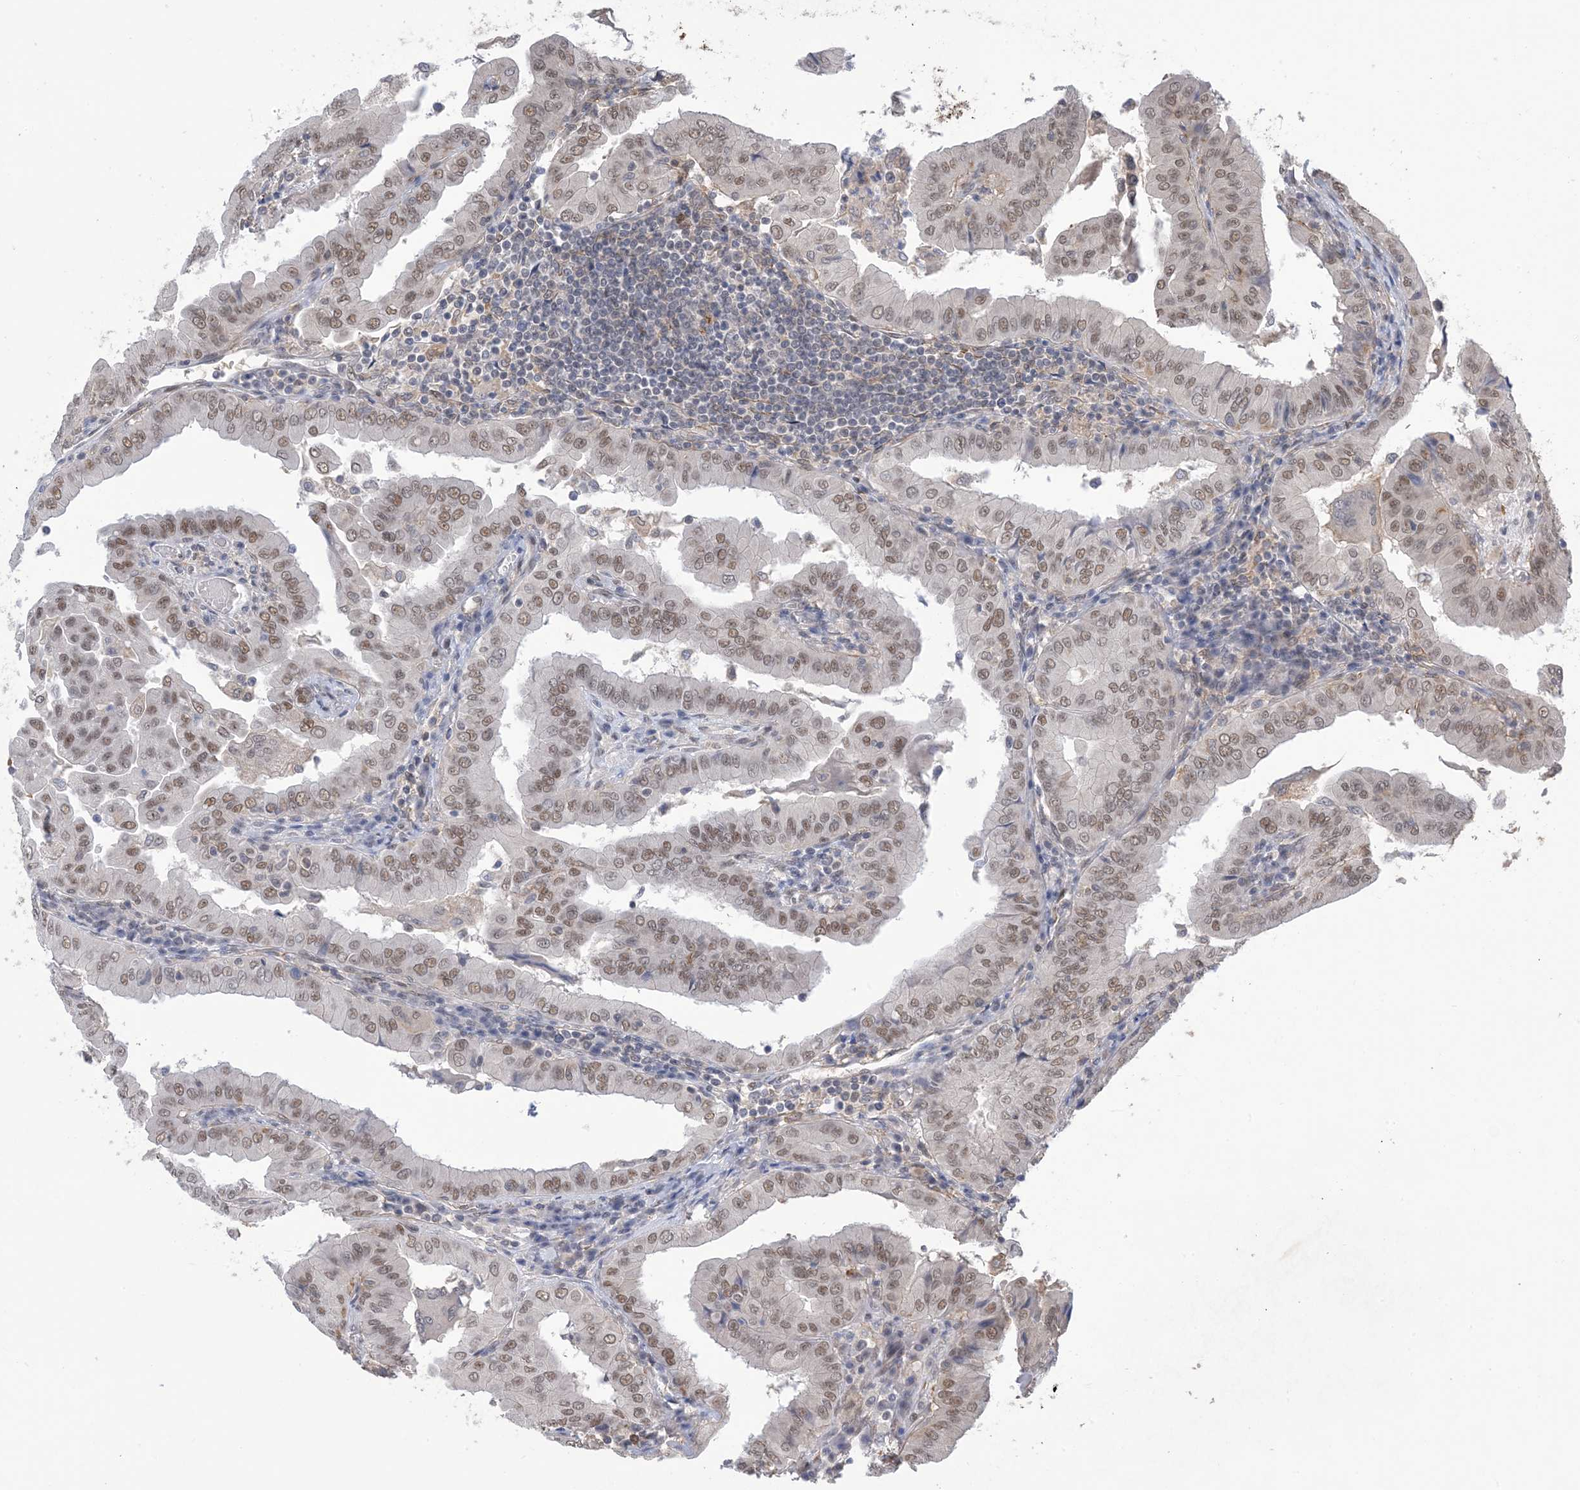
{"staining": {"intensity": "weak", "quantity": ">75%", "location": "nuclear"}, "tissue": "thyroid cancer", "cell_type": "Tumor cells", "image_type": "cancer", "snomed": [{"axis": "morphology", "description": "Papillary adenocarcinoma, NOS"}, {"axis": "topography", "description": "Thyroid gland"}], "caption": "IHC (DAB (3,3'-diaminobenzidine)) staining of thyroid cancer reveals weak nuclear protein expression in approximately >75% of tumor cells. The staining was performed using DAB (3,3'-diaminobenzidine) to visualize the protein expression in brown, while the nuclei were stained in blue with hematoxylin (Magnification: 20x).", "gene": "ZNF8", "patient": {"sex": "male", "age": 33}}